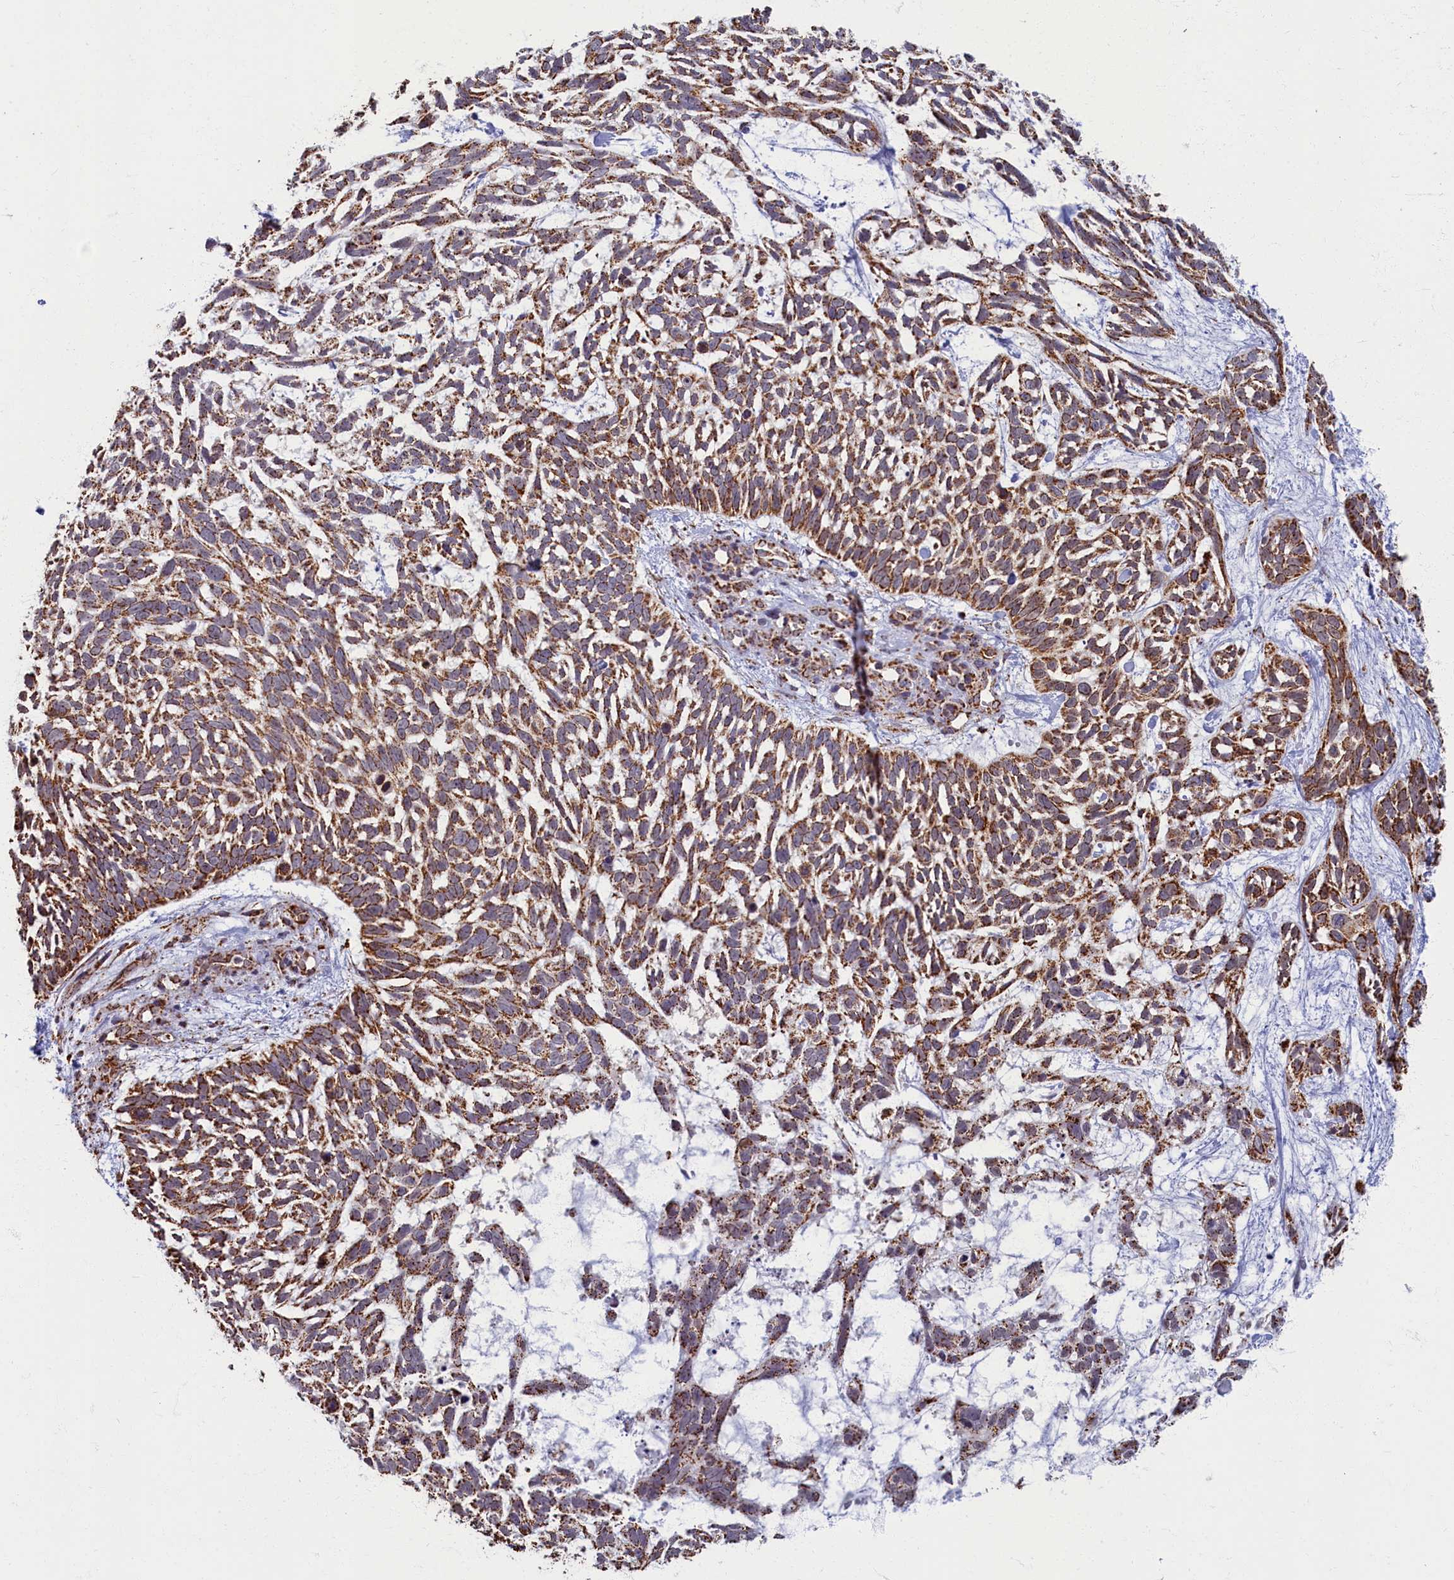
{"staining": {"intensity": "moderate", "quantity": ">75%", "location": "cytoplasmic/membranous"}, "tissue": "skin cancer", "cell_type": "Tumor cells", "image_type": "cancer", "snomed": [{"axis": "morphology", "description": "Basal cell carcinoma"}, {"axis": "topography", "description": "Skin"}], "caption": "Immunohistochemical staining of human skin cancer reveals moderate cytoplasmic/membranous protein expression in approximately >75% of tumor cells. Using DAB (brown) and hematoxylin (blue) stains, captured at high magnification using brightfield microscopy.", "gene": "SPR", "patient": {"sex": "male", "age": 88}}